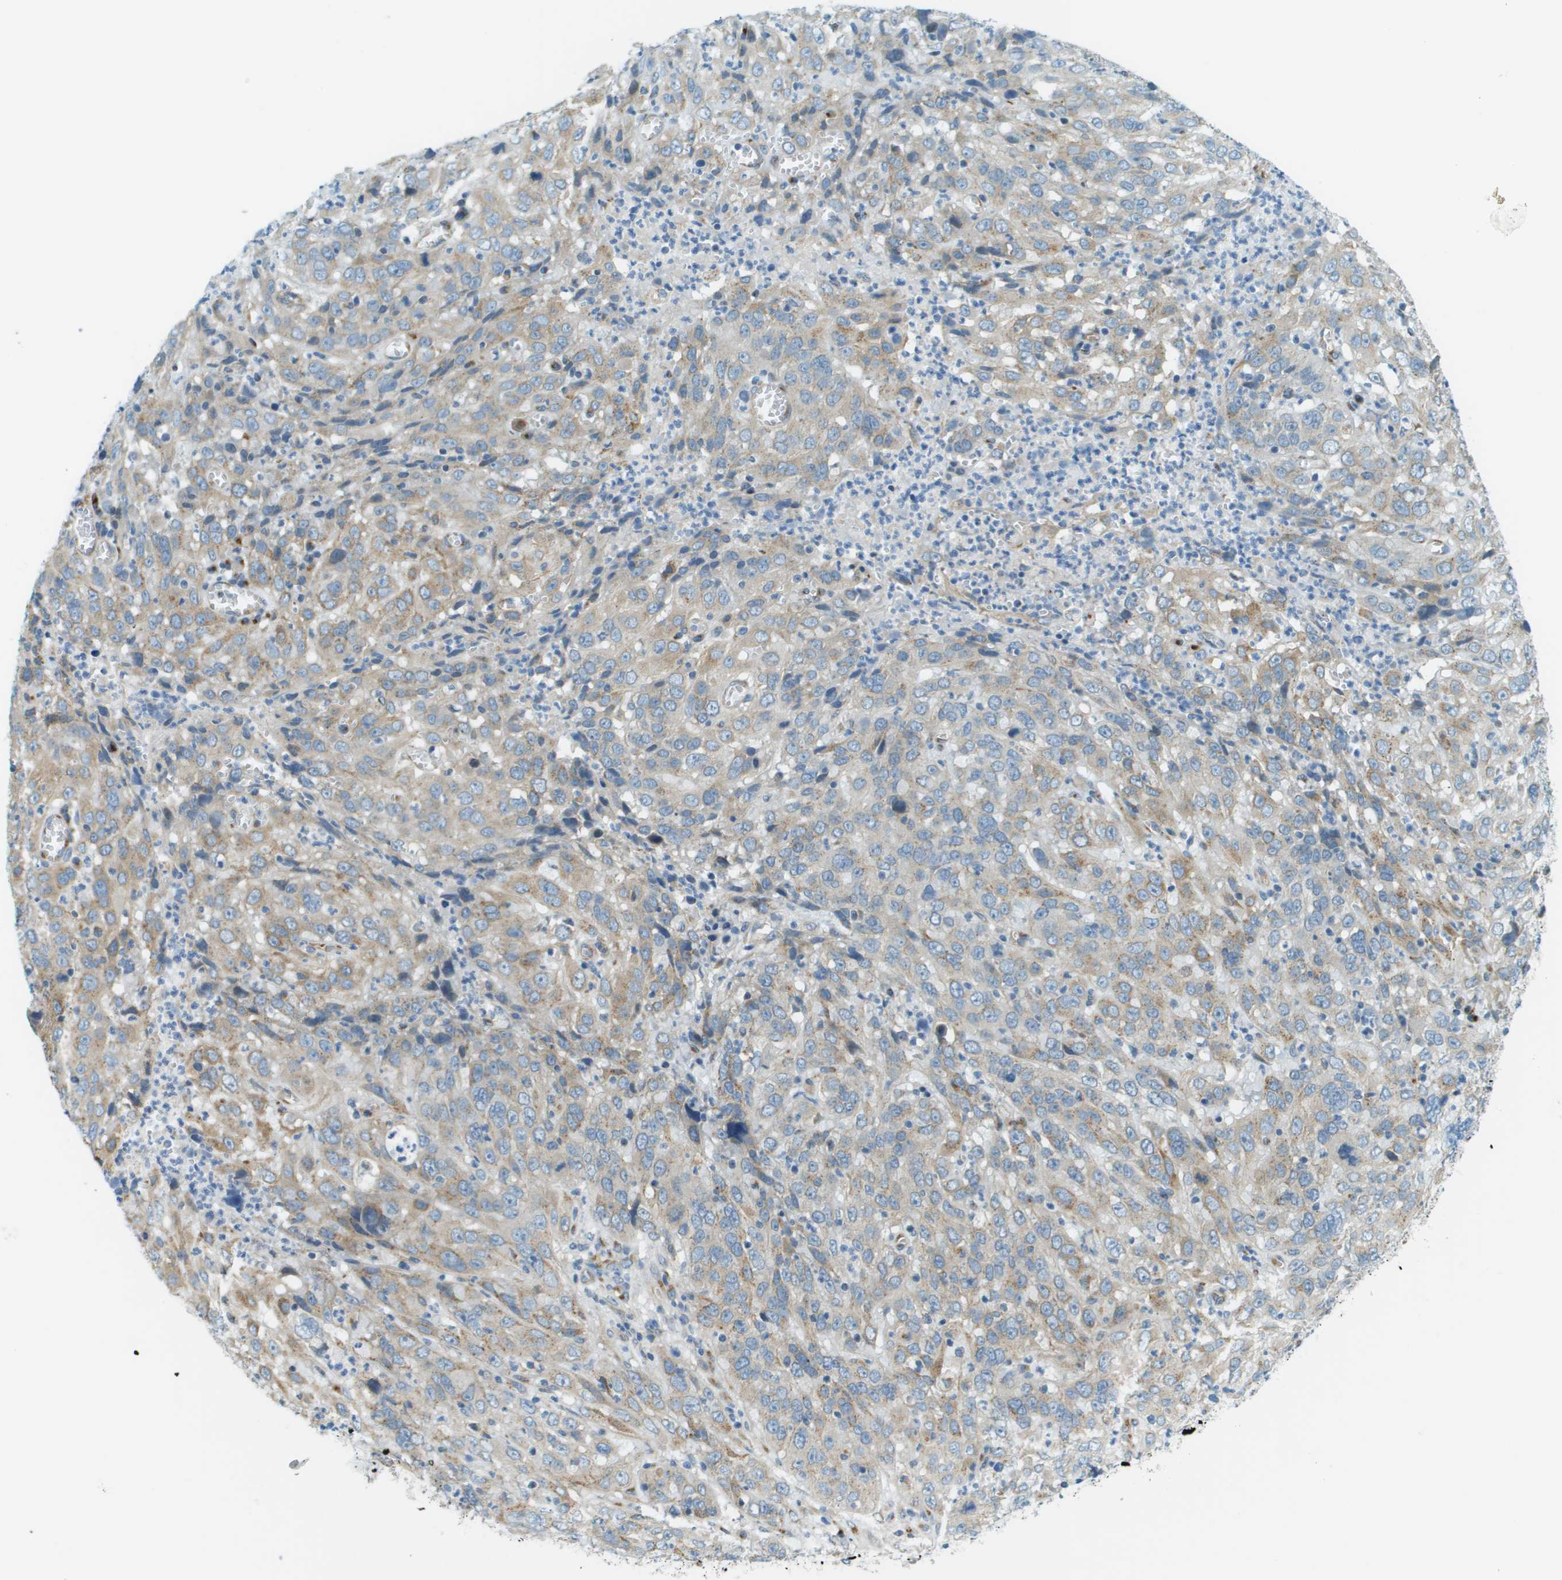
{"staining": {"intensity": "weak", "quantity": ">75%", "location": "cytoplasmic/membranous"}, "tissue": "cervical cancer", "cell_type": "Tumor cells", "image_type": "cancer", "snomed": [{"axis": "morphology", "description": "Squamous cell carcinoma, NOS"}, {"axis": "topography", "description": "Cervix"}], "caption": "Cervical cancer tissue reveals weak cytoplasmic/membranous staining in approximately >75% of tumor cells, visualized by immunohistochemistry.", "gene": "ACBD3", "patient": {"sex": "female", "age": 32}}